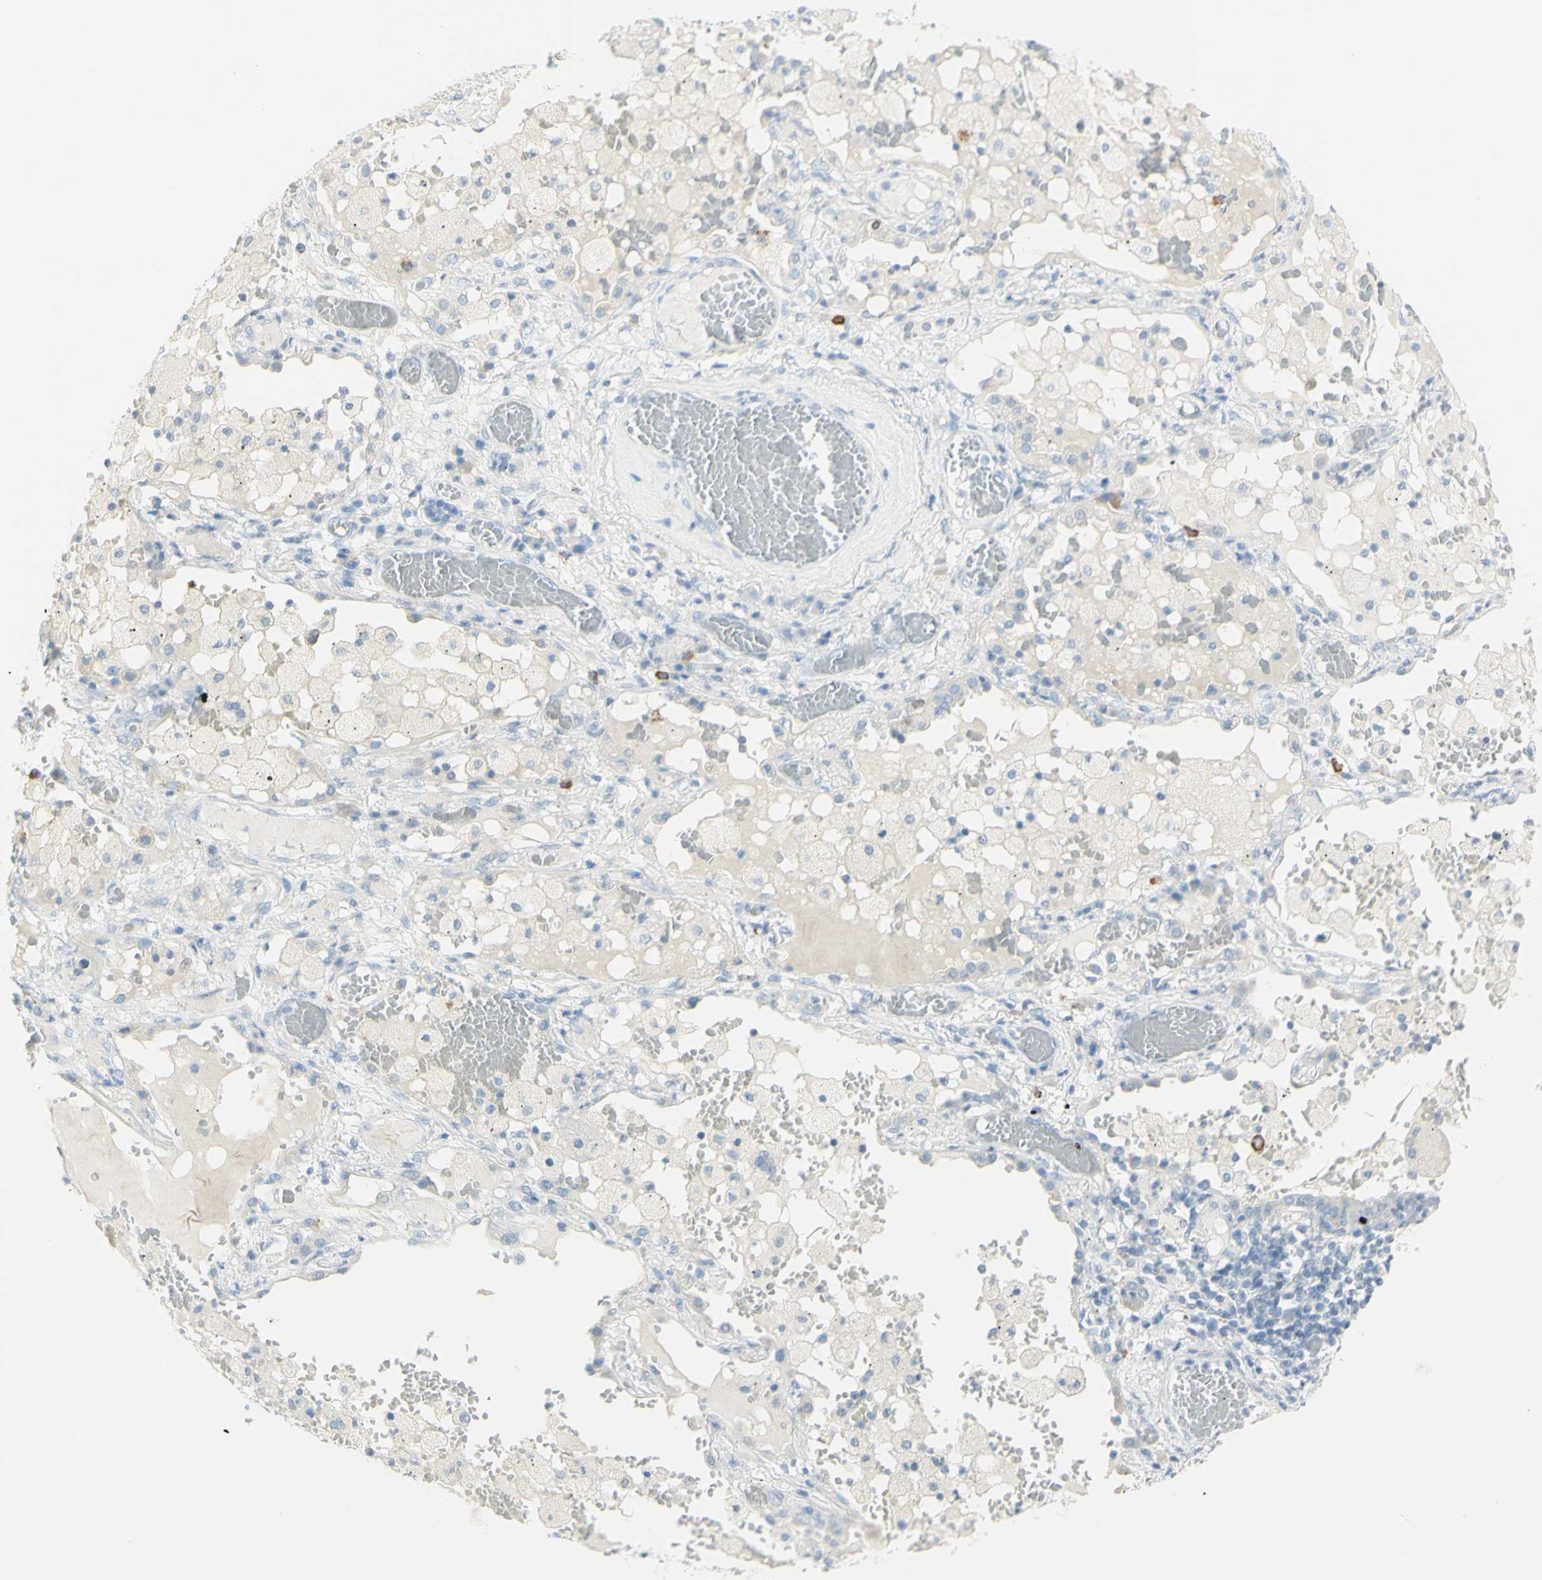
{"staining": {"intensity": "negative", "quantity": "none", "location": "none"}, "tissue": "lung cancer", "cell_type": "Tumor cells", "image_type": "cancer", "snomed": [{"axis": "morphology", "description": "Squamous cell carcinoma, NOS"}, {"axis": "topography", "description": "Lung"}], "caption": "Image shows no protein positivity in tumor cells of lung cancer (squamous cell carcinoma) tissue.", "gene": "LETM1", "patient": {"sex": "male", "age": 71}}